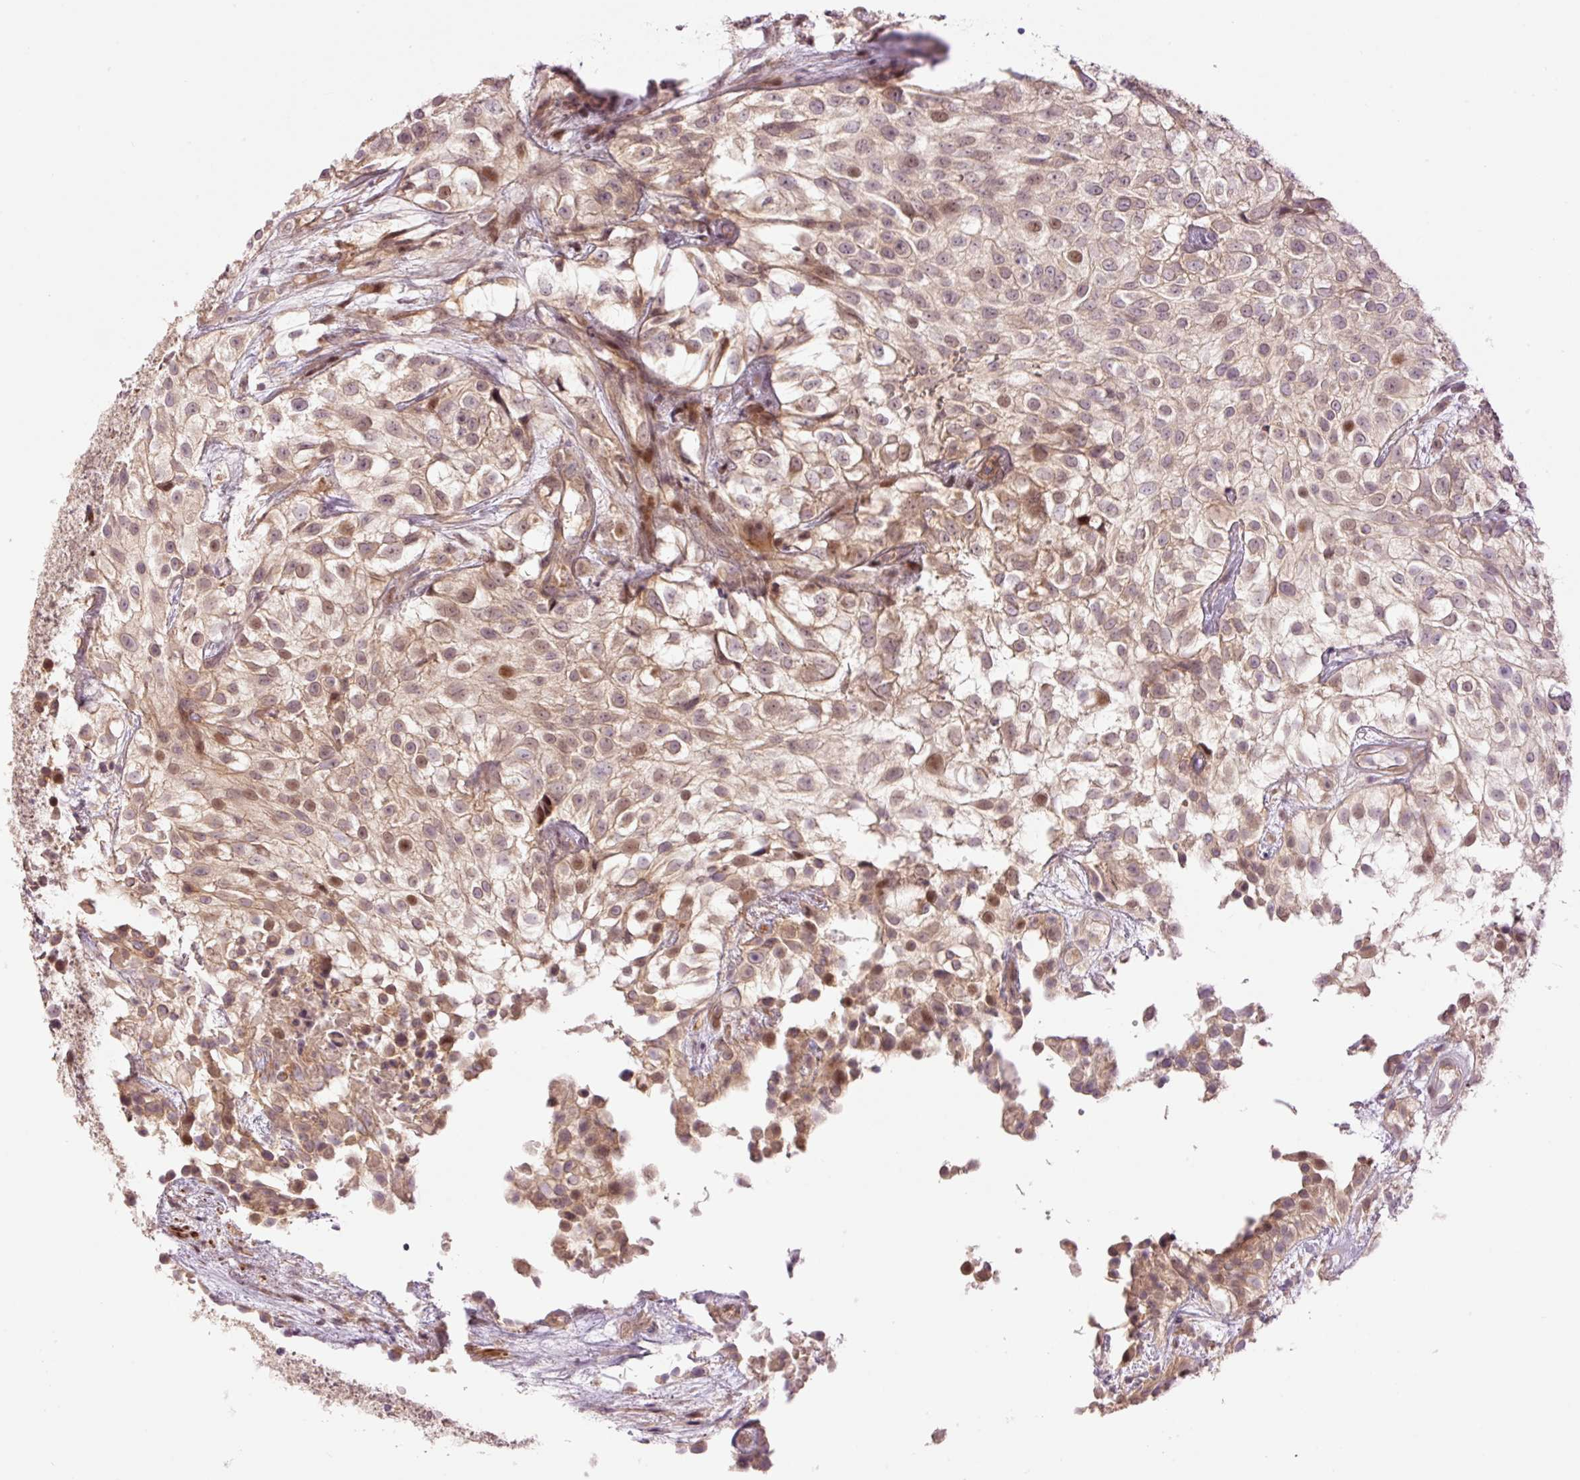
{"staining": {"intensity": "moderate", "quantity": "25%-75%", "location": "nuclear"}, "tissue": "urothelial cancer", "cell_type": "Tumor cells", "image_type": "cancer", "snomed": [{"axis": "morphology", "description": "Urothelial carcinoma, High grade"}, {"axis": "topography", "description": "Urinary bladder"}], "caption": "Urothelial cancer stained with a protein marker displays moderate staining in tumor cells.", "gene": "SLC29A3", "patient": {"sex": "male", "age": 56}}